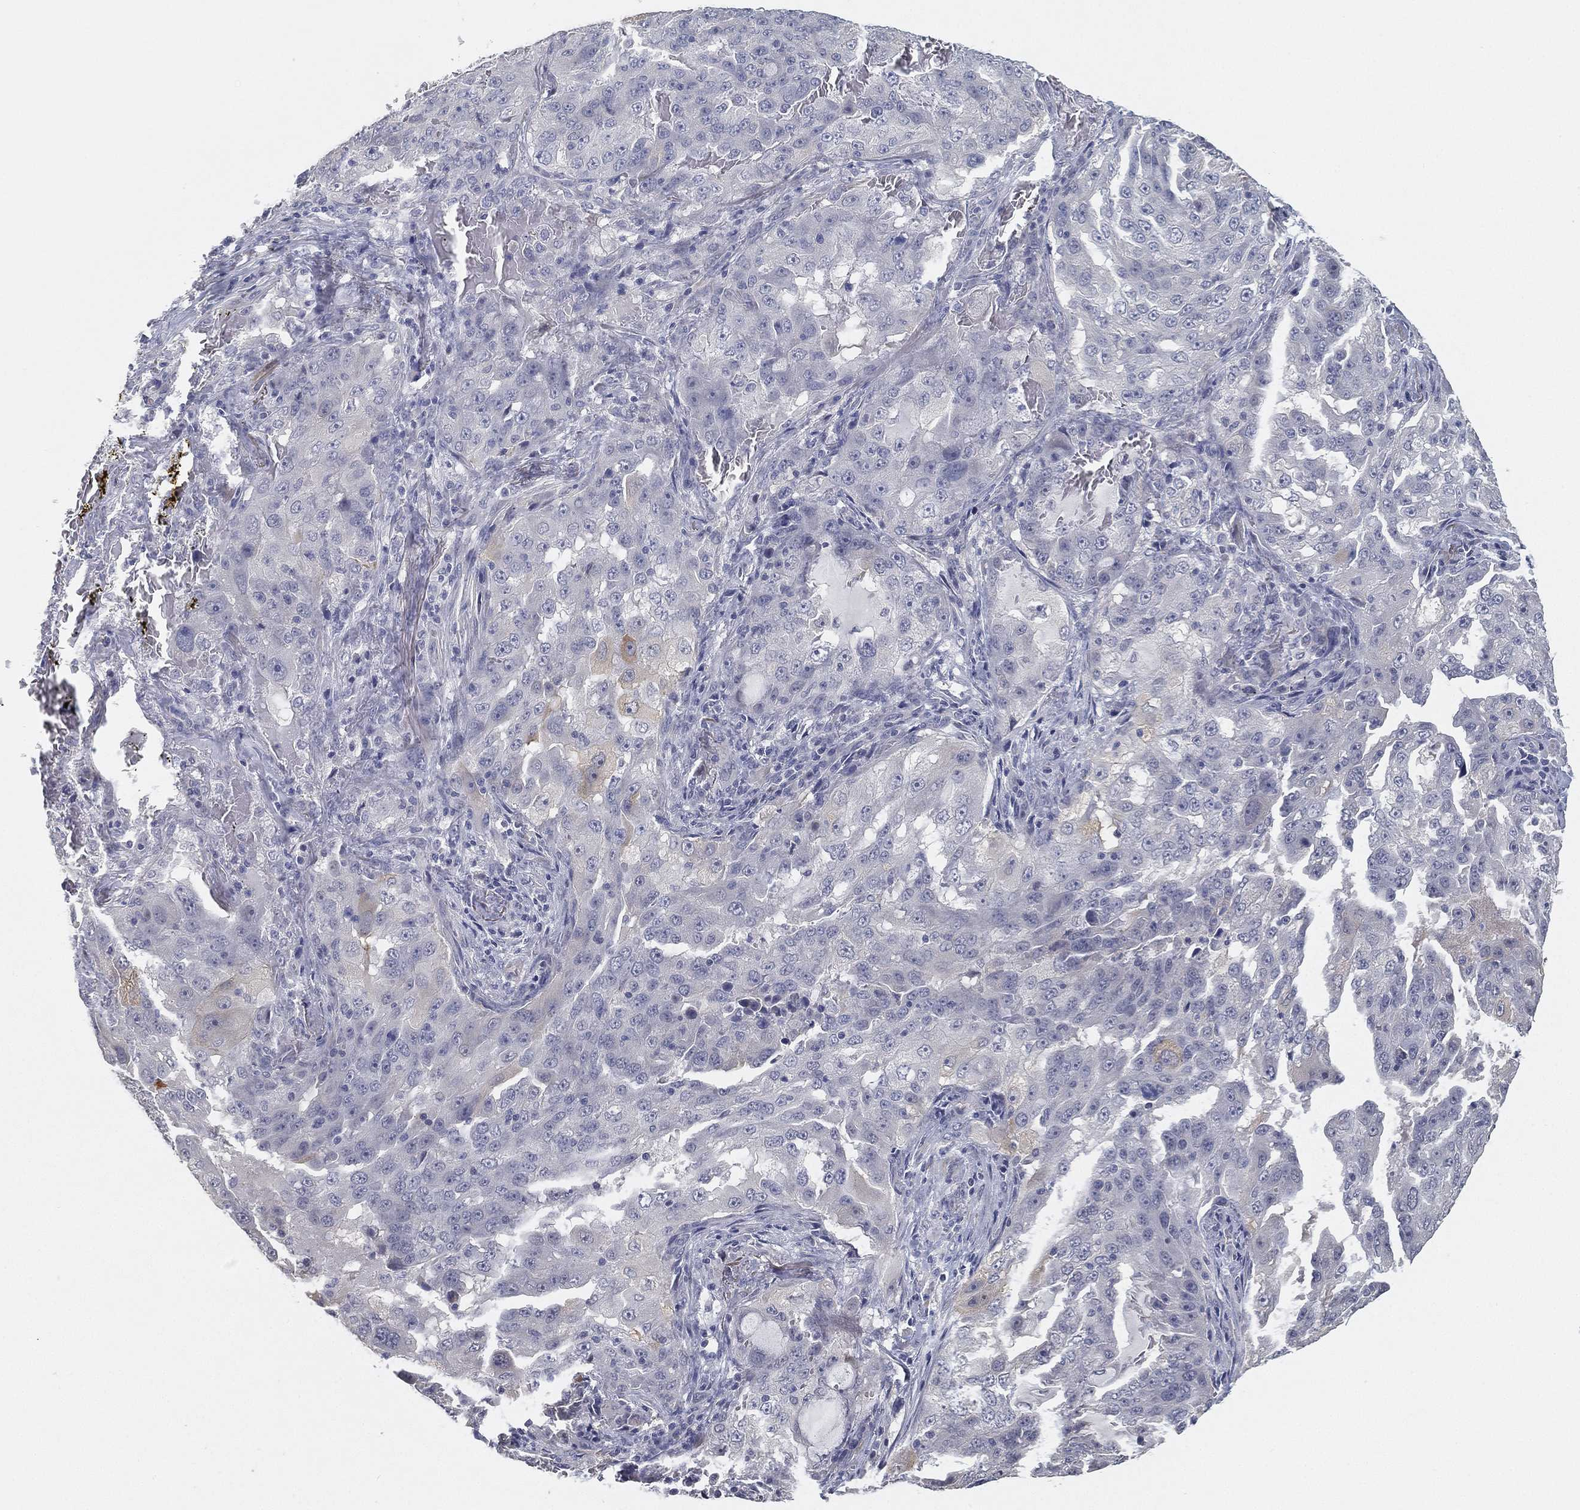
{"staining": {"intensity": "negative", "quantity": "none", "location": "none"}, "tissue": "lung cancer", "cell_type": "Tumor cells", "image_type": "cancer", "snomed": [{"axis": "morphology", "description": "Adenocarcinoma, NOS"}, {"axis": "topography", "description": "Lung"}], "caption": "Photomicrograph shows no significant protein positivity in tumor cells of lung adenocarcinoma.", "gene": "GPR61", "patient": {"sex": "female", "age": 61}}